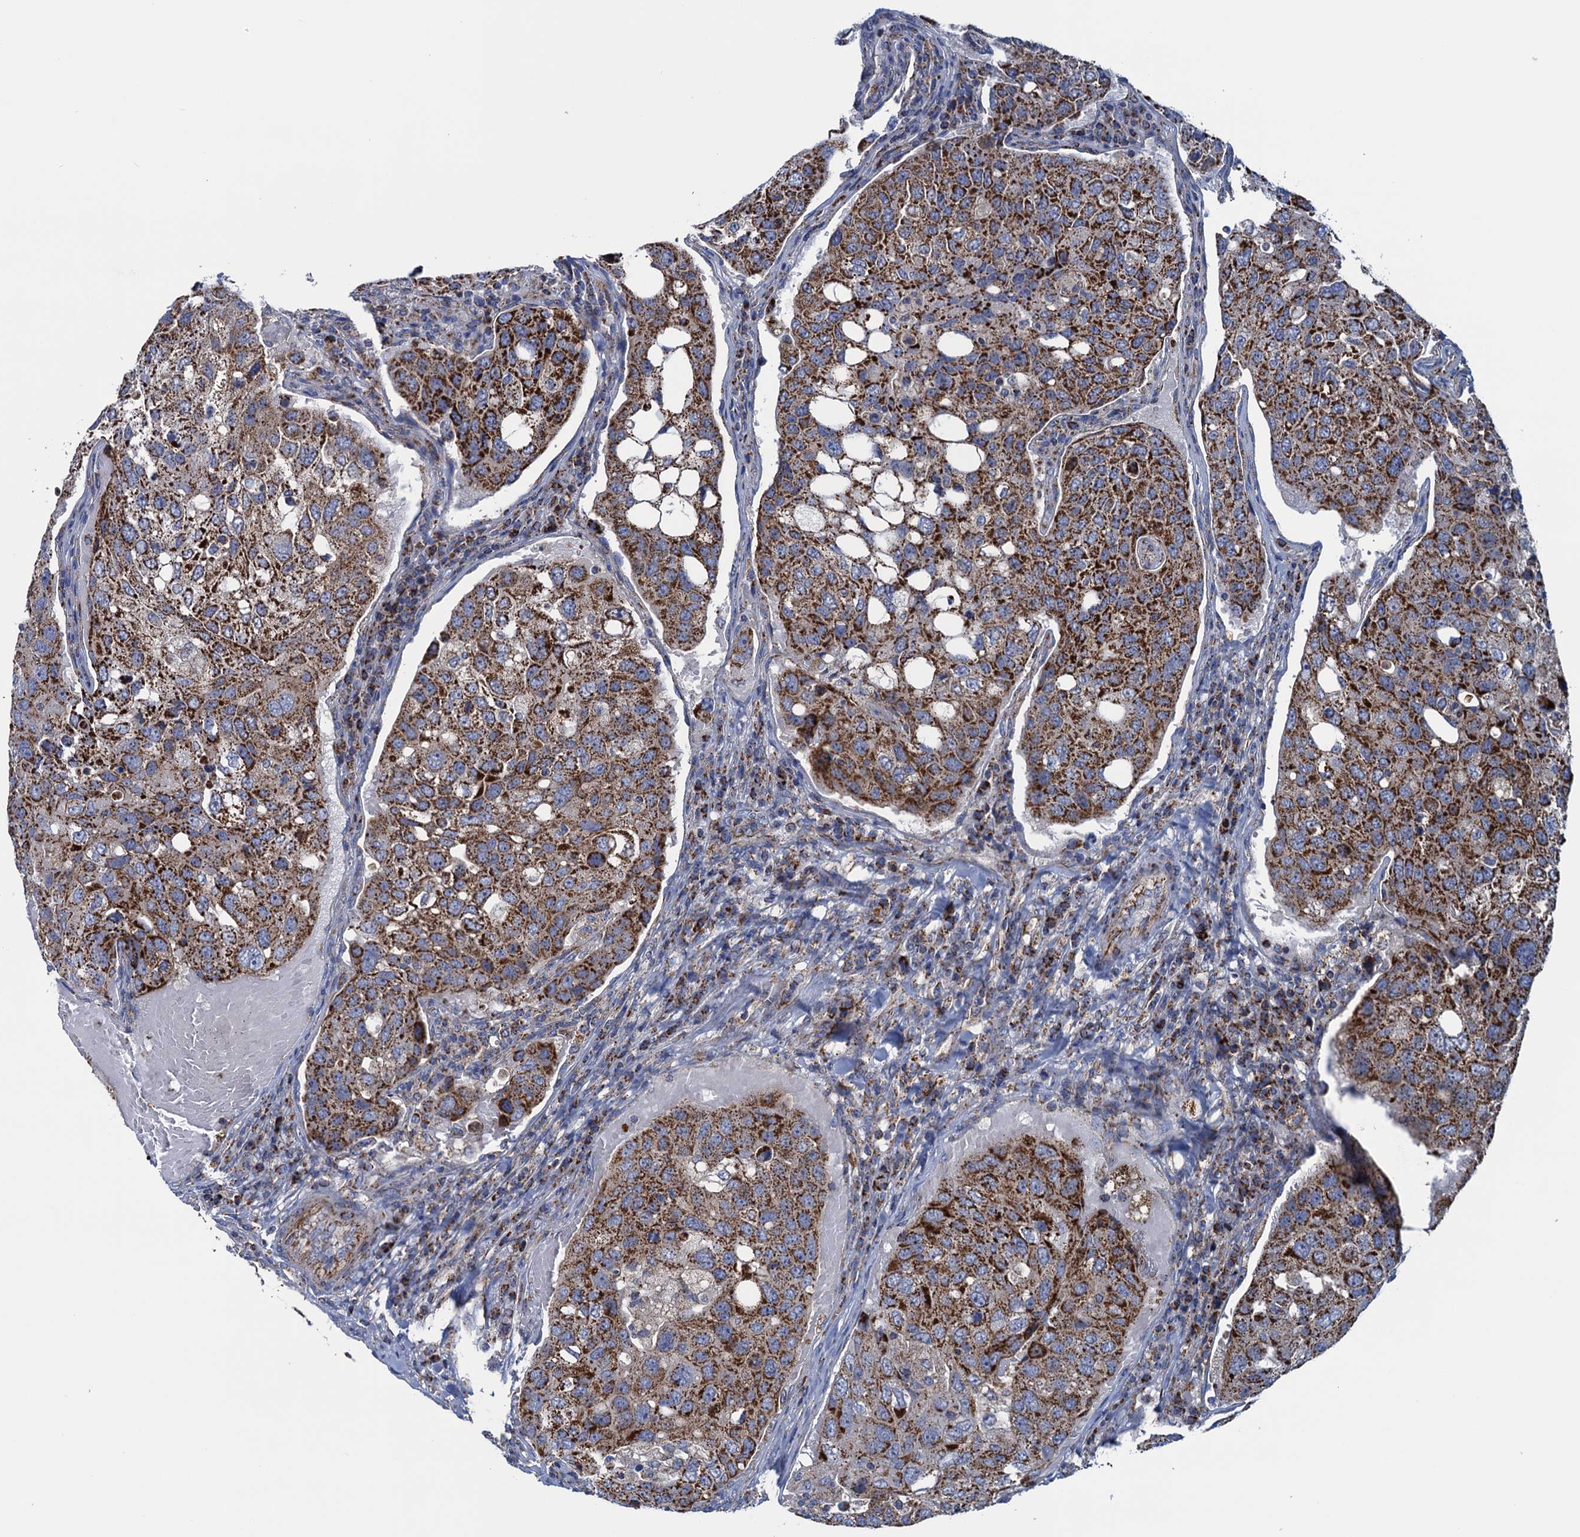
{"staining": {"intensity": "strong", "quantity": ">75%", "location": "cytoplasmic/membranous"}, "tissue": "urothelial cancer", "cell_type": "Tumor cells", "image_type": "cancer", "snomed": [{"axis": "morphology", "description": "Urothelial carcinoma, High grade"}, {"axis": "topography", "description": "Lymph node"}, {"axis": "topography", "description": "Urinary bladder"}], "caption": "IHC image of human urothelial cancer stained for a protein (brown), which shows high levels of strong cytoplasmic/membranous staining in about >75% of tumor cells.", "gene": "GTPBP3", "patient": {"sex": "male", "age": 51}}